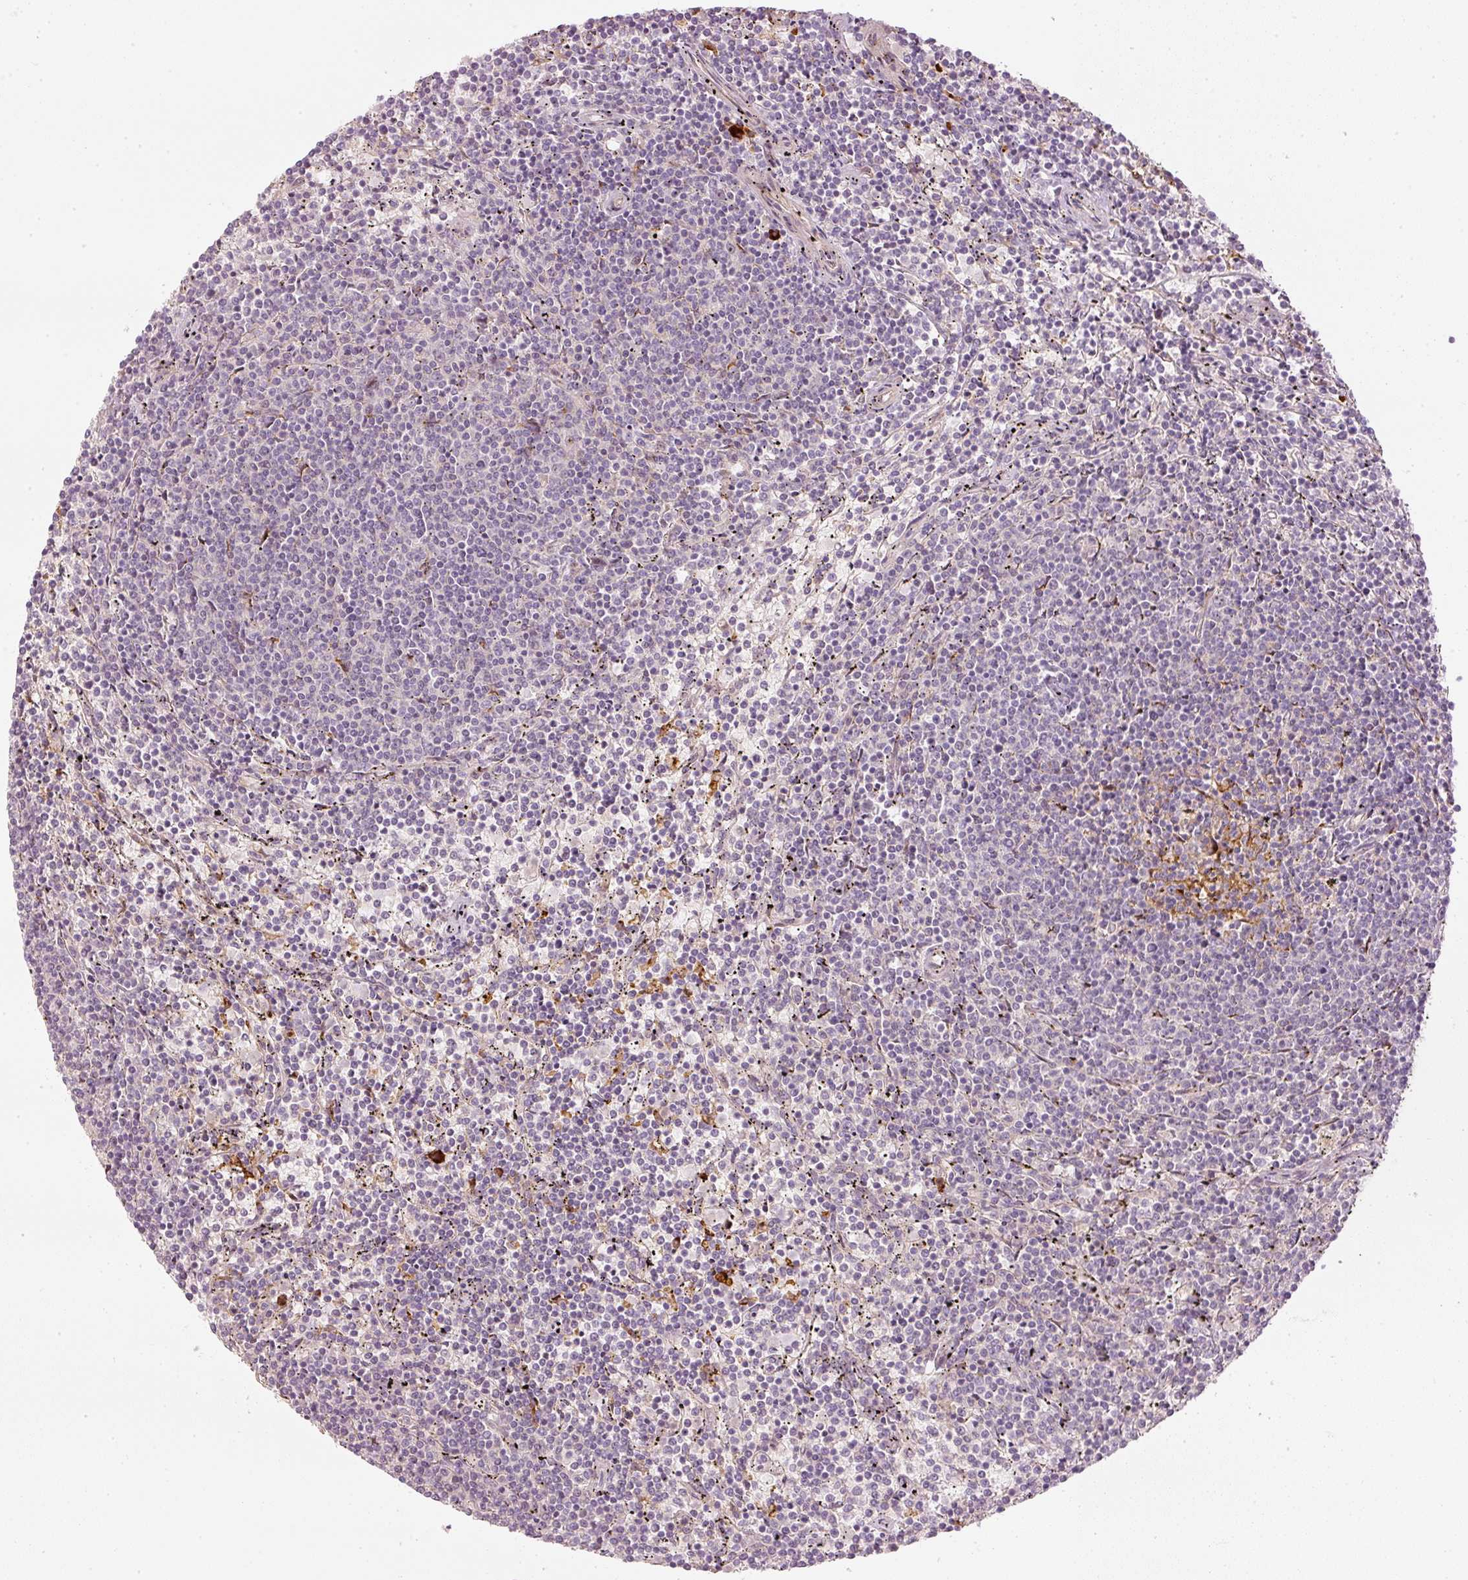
{"staining": {"intensity": "negative", "quantity": "none", "location": "none"}, "tissue": "lymphoma", "cell_type": "Tumor cells", "image_type": "cancer", "snomed": [{"axis": "morphology", "description": "Malignant lymphoma, non-Hodgkin's type, Low grade"}, {"axis": "topography", "description": "Spleen"}], "caption": "The micrograph demonstrates no significant positivity in tumor cells of malignant lymphoma, non-Hodgkin's type (low-grade).", "gene": "VCAM1", "patient": {"sex": "female", "age": 50}}